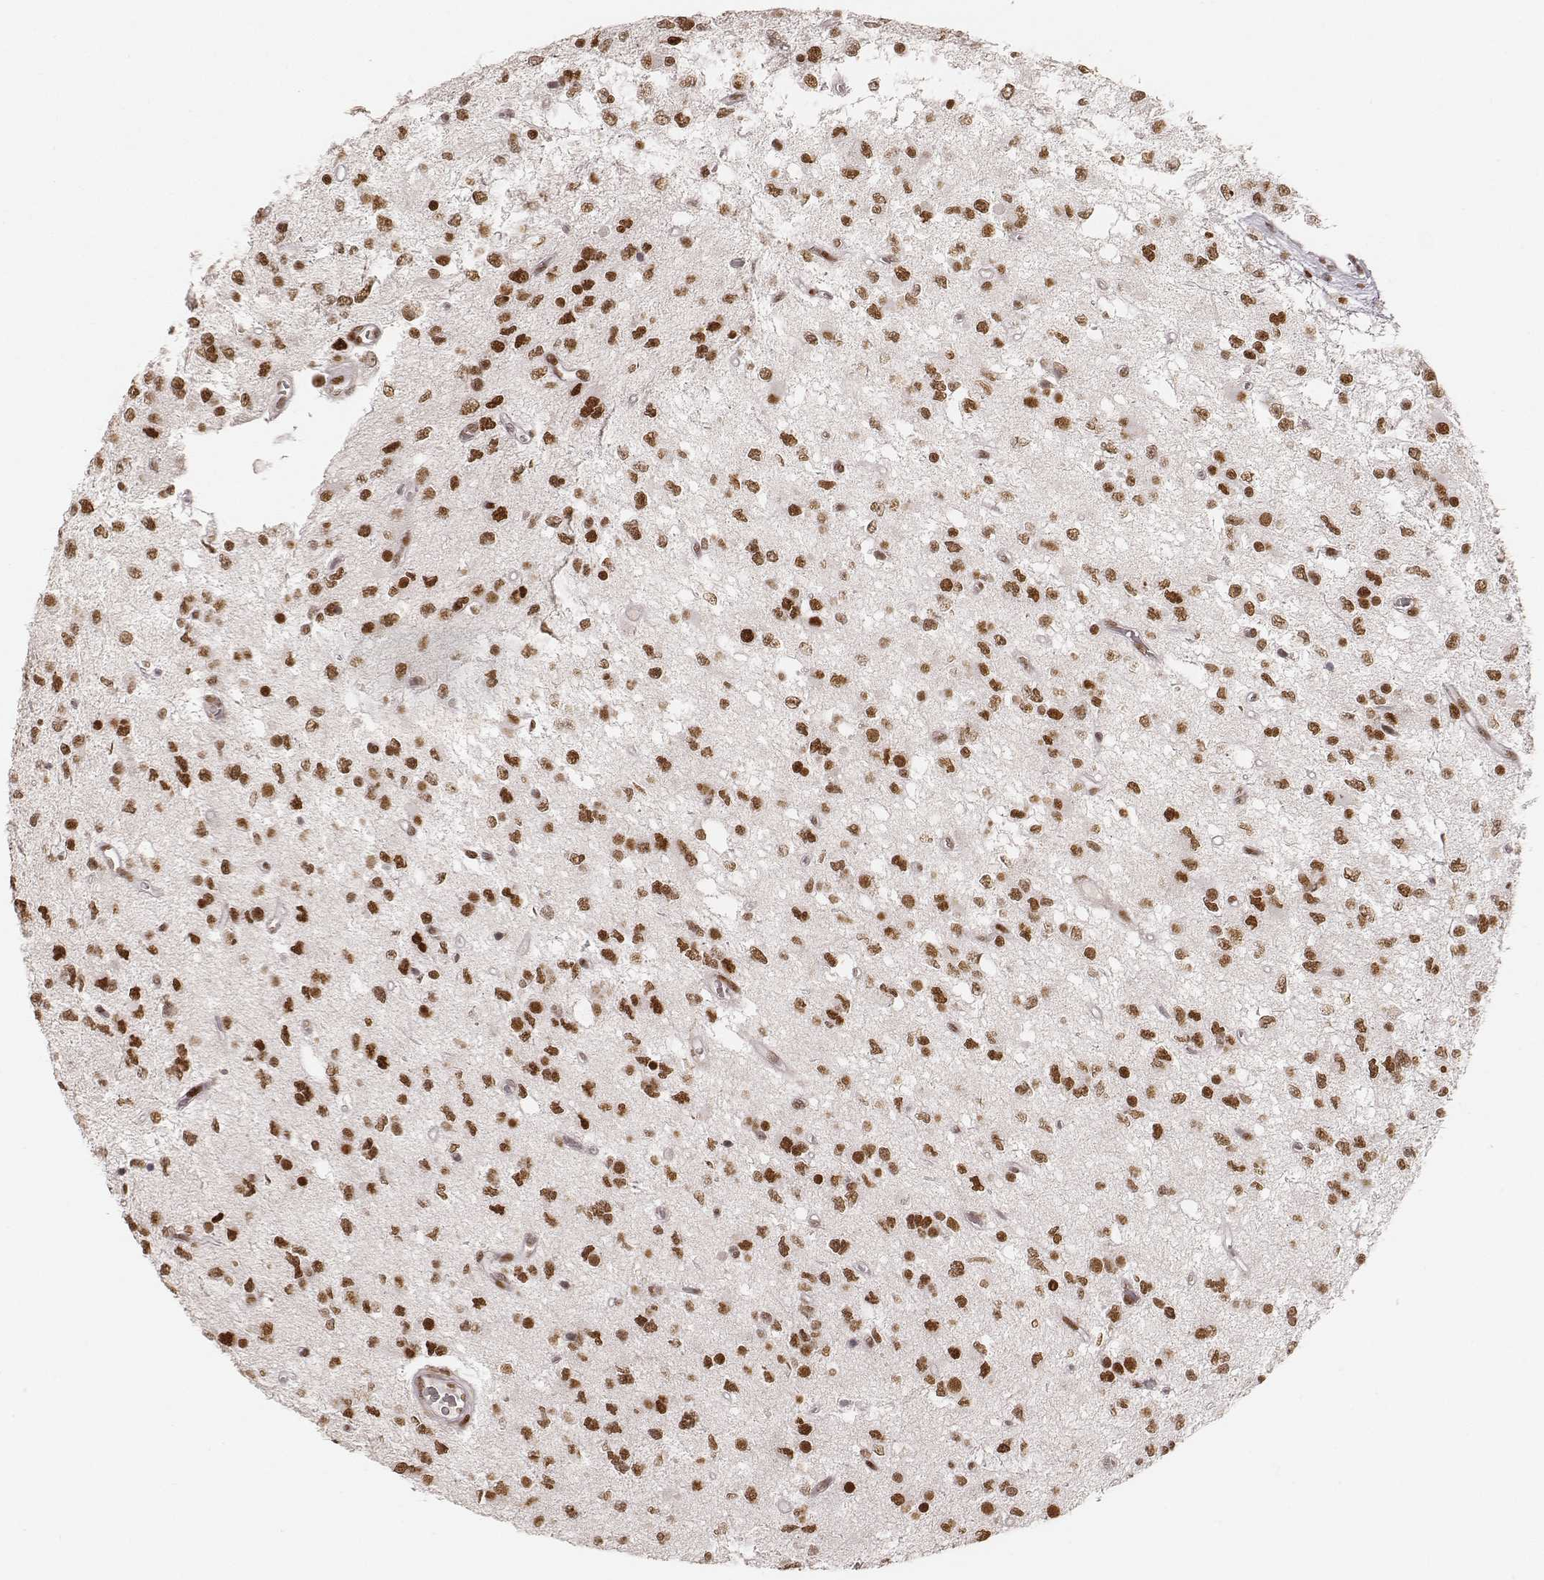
{"staining": {"intensity": "strong", "quantity": ">75%", "location": "nuclear"}, "tissue": "glioma", "cell_type": "Tumor cells", "image_type": "cancer", "snomed": [{"axis": "morphology", "description": "Glioma, malignant, Low grade"}, {"axis": "topography", "description": "Brain"}], "caption": "A brown stain labels strong nuclear positivity of a protein in malignant glioma (low-grade) tumor cells.", "gene": "HNRNPC", "patient": {"sex": "female", "age": 45}}